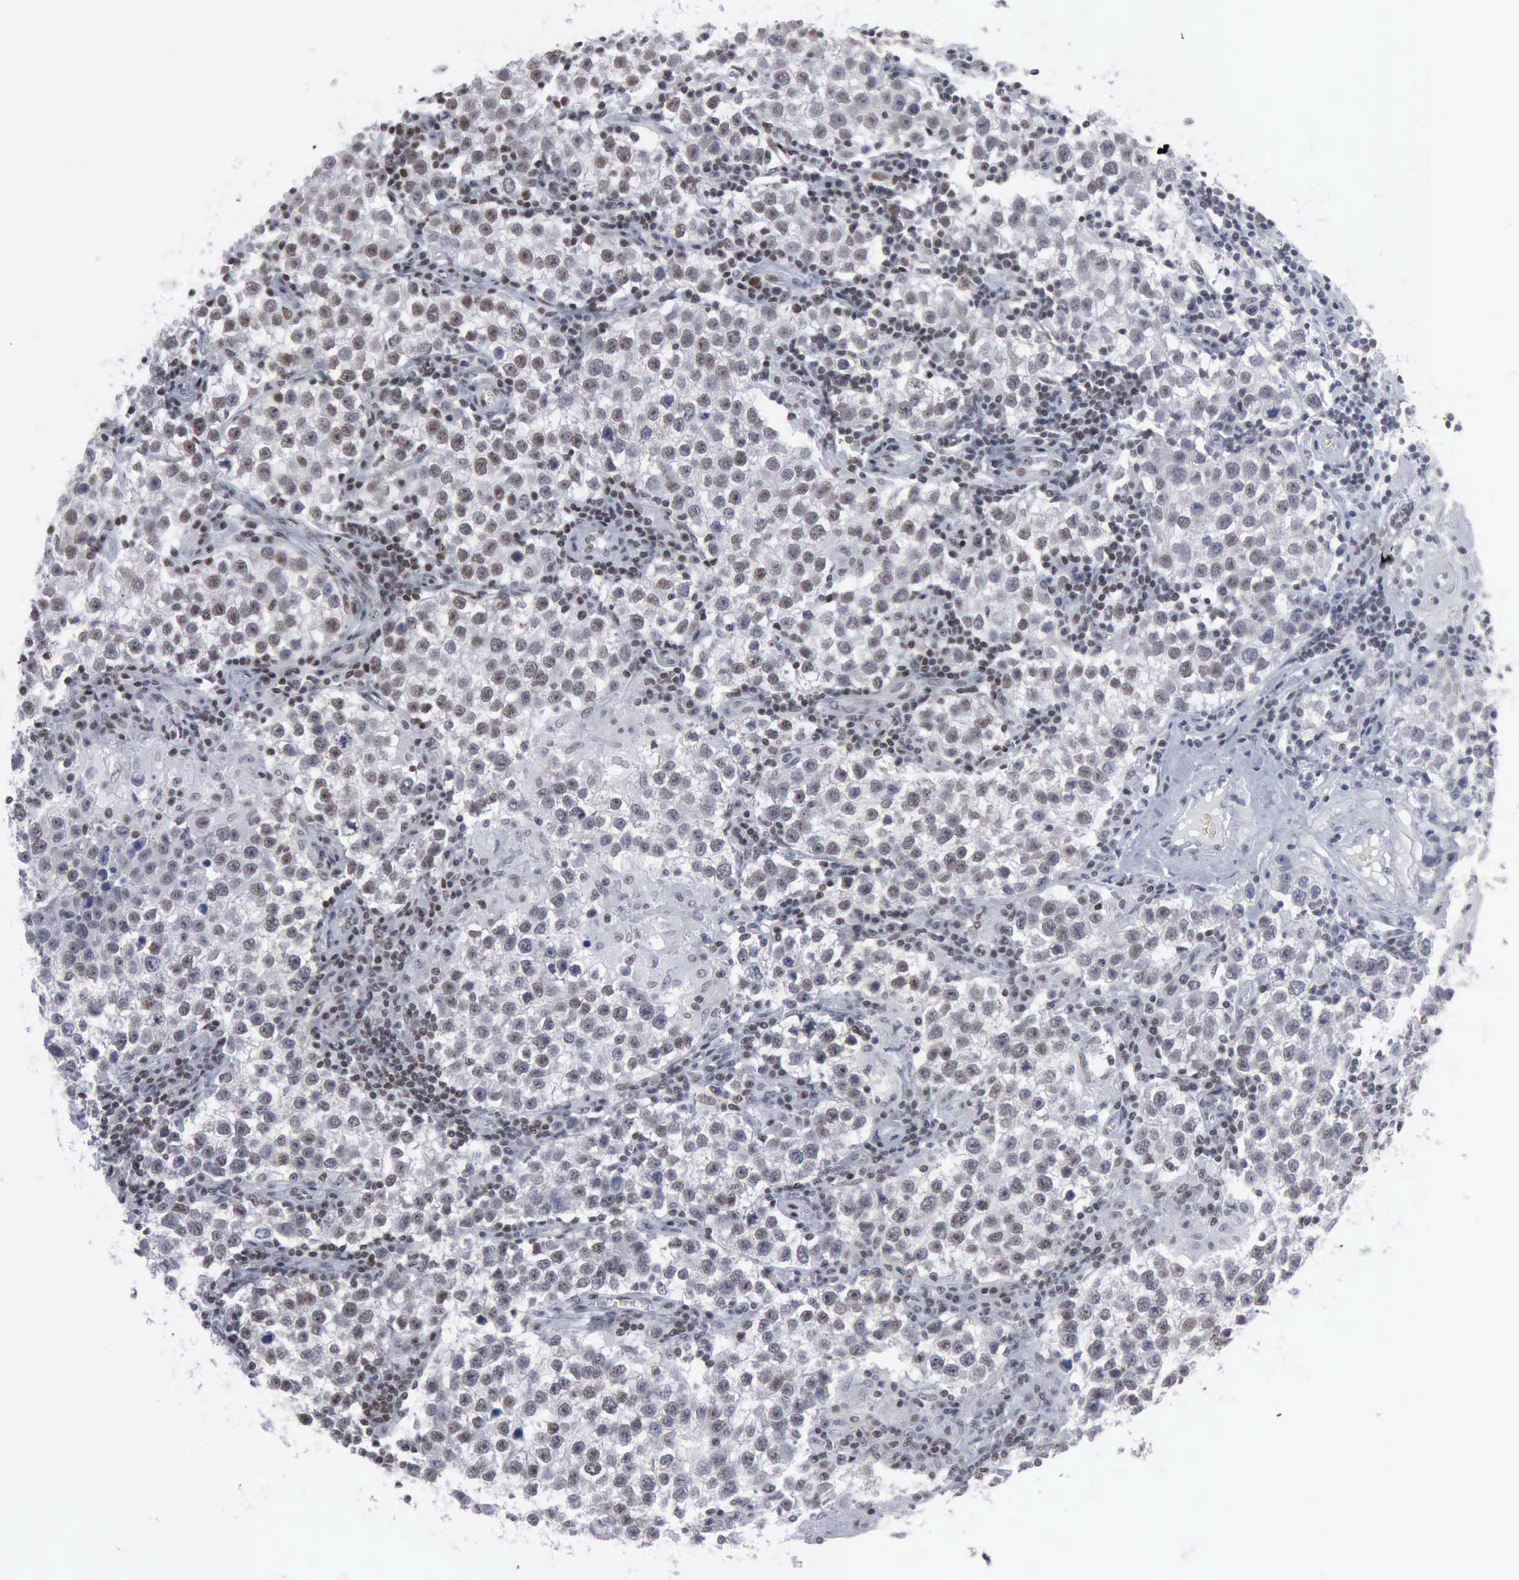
{"staining": {"intensity": "weak", "quantity": "25%-75%", "location": "nuclear"}, "tissue": "testis cancer", "cell_type": "Tumor cells", "image_type": "cancer", "snomed": [{"axis": "morphology", "description": "Seminoma, NOS"}, {"axis": "topography", "description": "Testis"}], "caption": "Weak nuclear protein expression is identified in about 25%-75% of tumor cells in testis cancer (seminoma). (DAB = brown stain, brightfield microscopy at high magnification).", "gene": "XPA", "patient": {"sex": "male", "age": 36}}